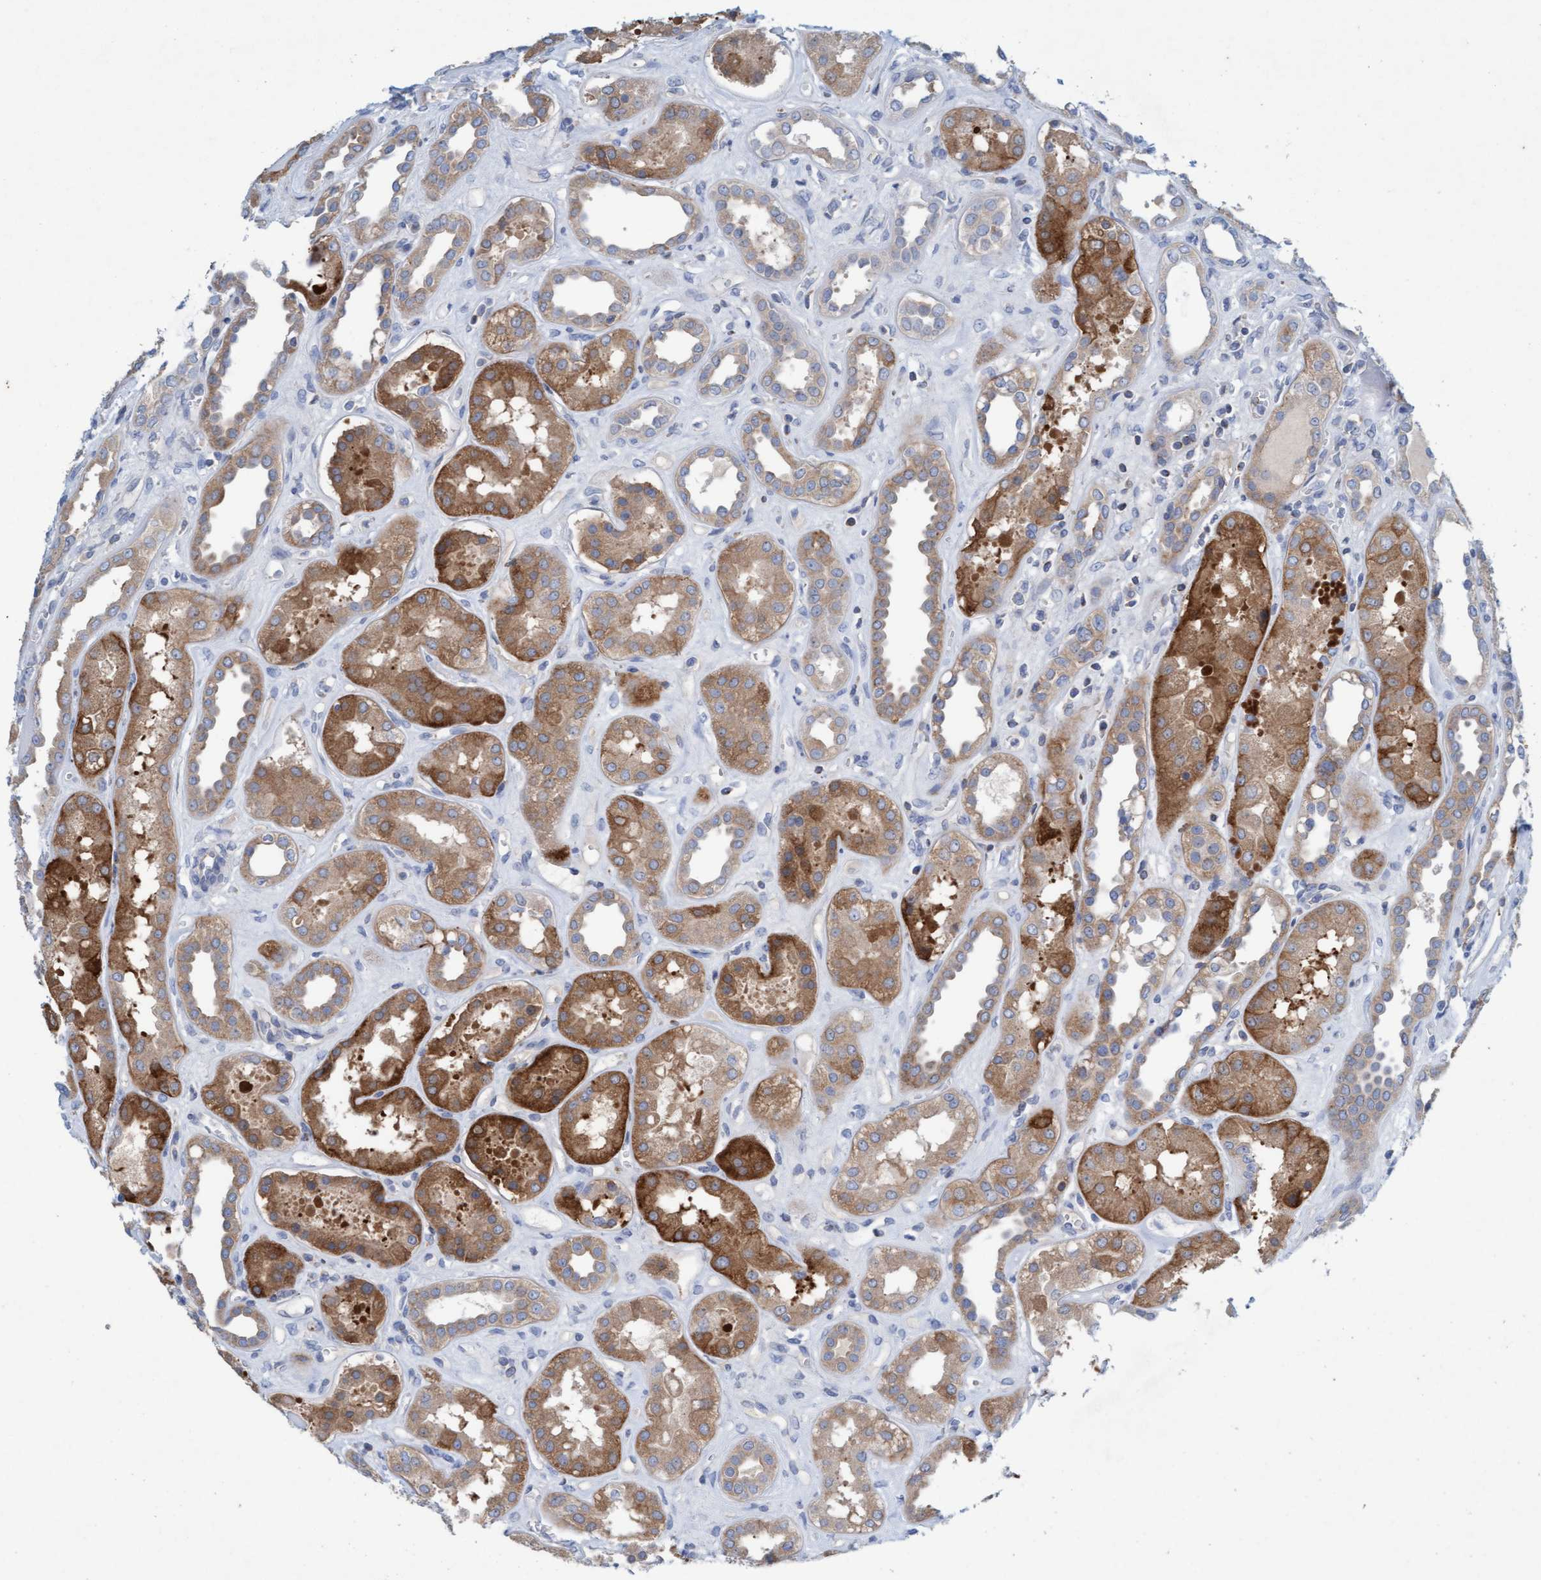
{"staining": {"intensity": "moderate", "quantity": "<25%", "location": "cytoplasmic/membranous"}, "tissue": "kidney", "cell_type": "Cells in glomeruli", "image_type": "normal", "snomed": [{"axis": "morphology", "description": "Normal tissue, NOS"}, {"axis": "topography", "description": "Kidney"}], "caption": "Moderate cytoplasmic/membranous expression is identified in approximately <25% of cells in glomeruli in benign kidney.", "gene": "SIGIRR", "patient": {"sex": "male", "age": 59}}